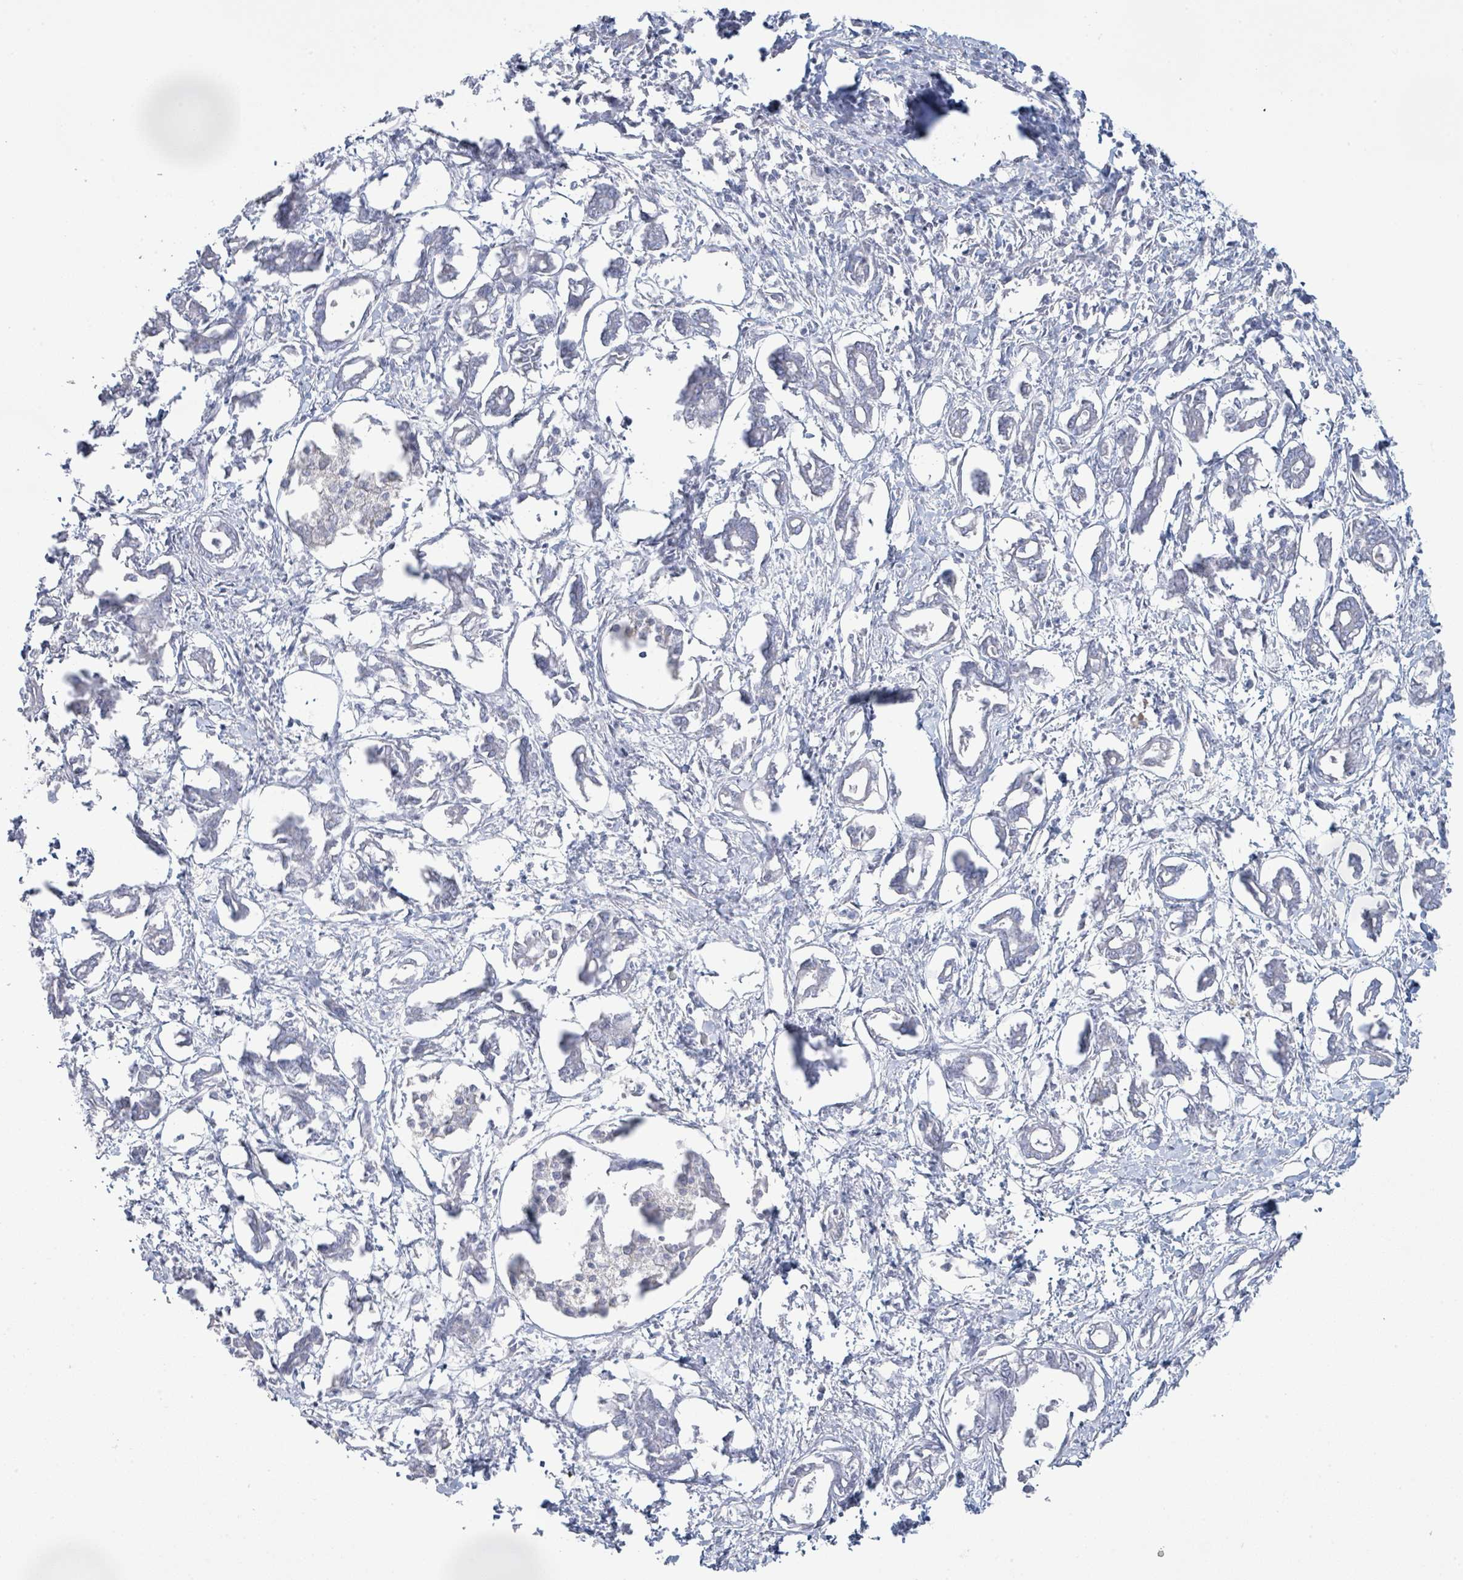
{"staining": {"intensity": "negative", "quantity": "none", "location": "none"}, "tissue": "pancreatic cancer", "cell_type": "Tumor cells", "image_type": "cancer", "snomed": [{"axis": "morphology", "description": "Adenocarcinoma, NOS"}, {"axis": "topography", "description": "Pancreas"}], "caption": "A high-resolution photomicrograph shows immunohistochemistry (IHC) staining of adenocarcinoma (pancreatic), which exhibits no significant expression in tumor cells. (DAB immunohistochemistry with hematoxylin counter stain).", "gene": "PGA3", "patient": {"sex": "male", "age": 61}}